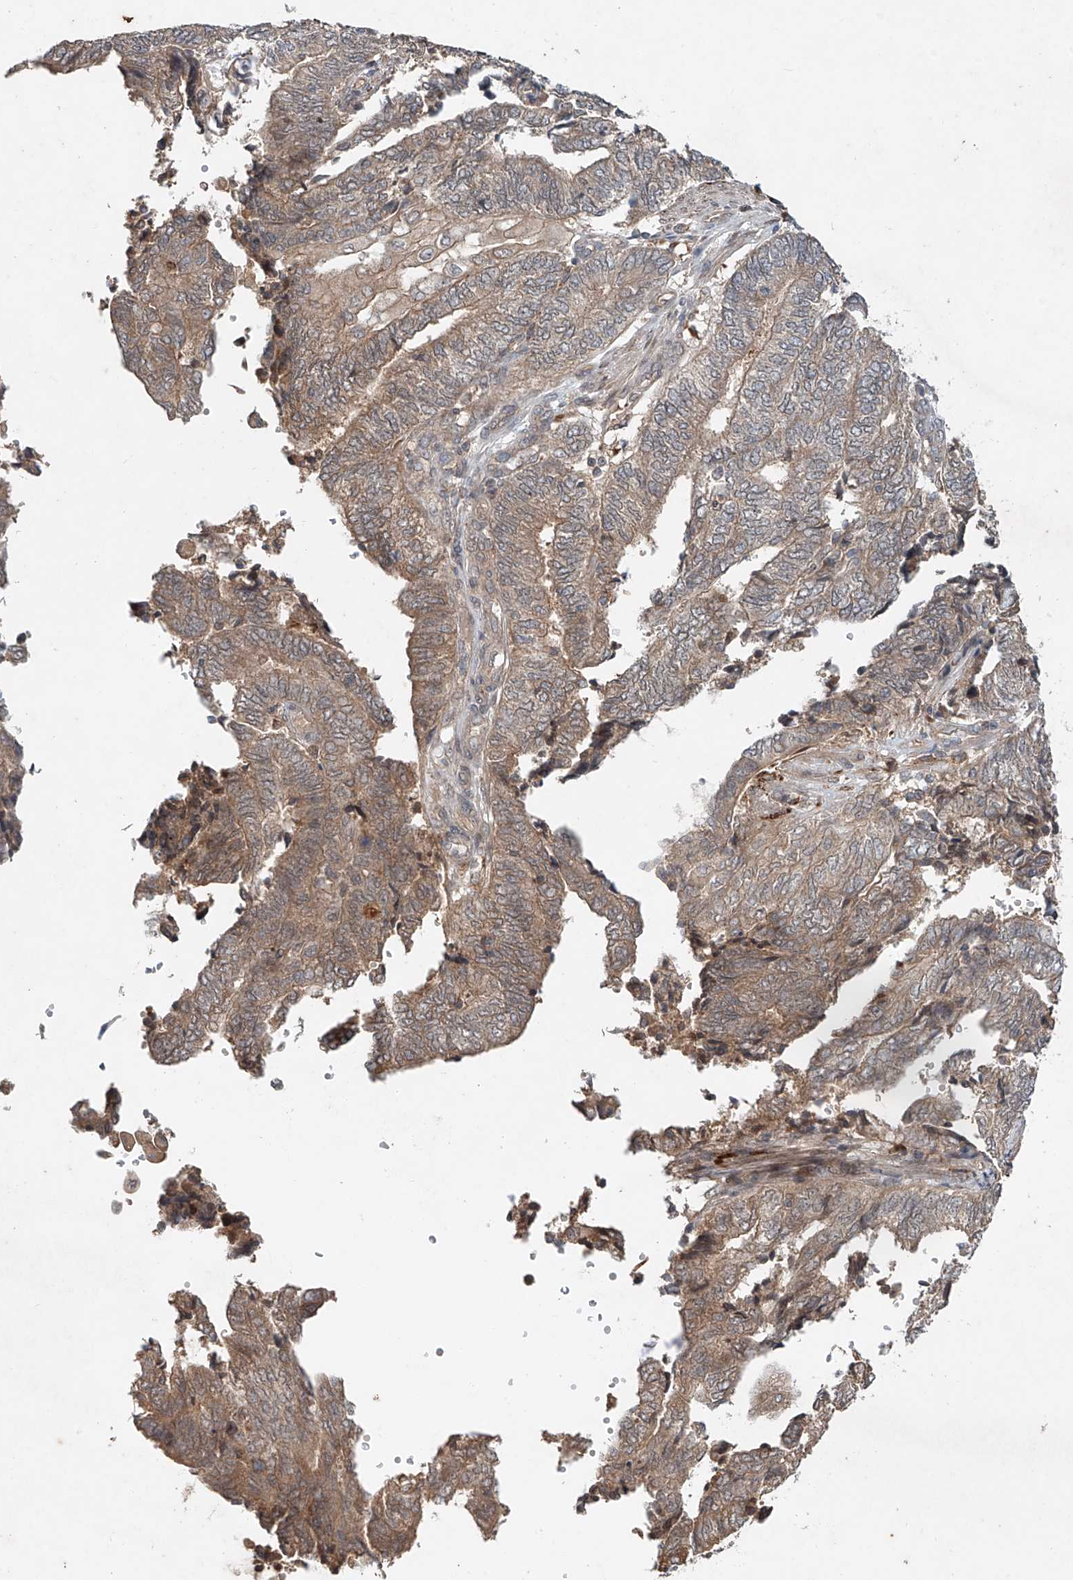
{"staining": {"intensity": "moderate", "quantity": ">75%", "location": "cytoplasmic/membranous"}, "tissue": "endometrial cancer", "cell_type": "Tumor cells", "image_type": "cancer", "snomed": [{"axis": "morphology", "description": "Adenocarcinoma, NOS"}, {"axis": "topography", "description": "Uterus"}, {"axis": "topography", "description": "Endometrium"}], "caption": "Endometrial cancer stained with a brown dye reveals moderate cytoplasmic/membranous positive positivity in about >75% of tumor cells.", "gene": "IER5", "patient": {"sex": "female", "age": 70}}